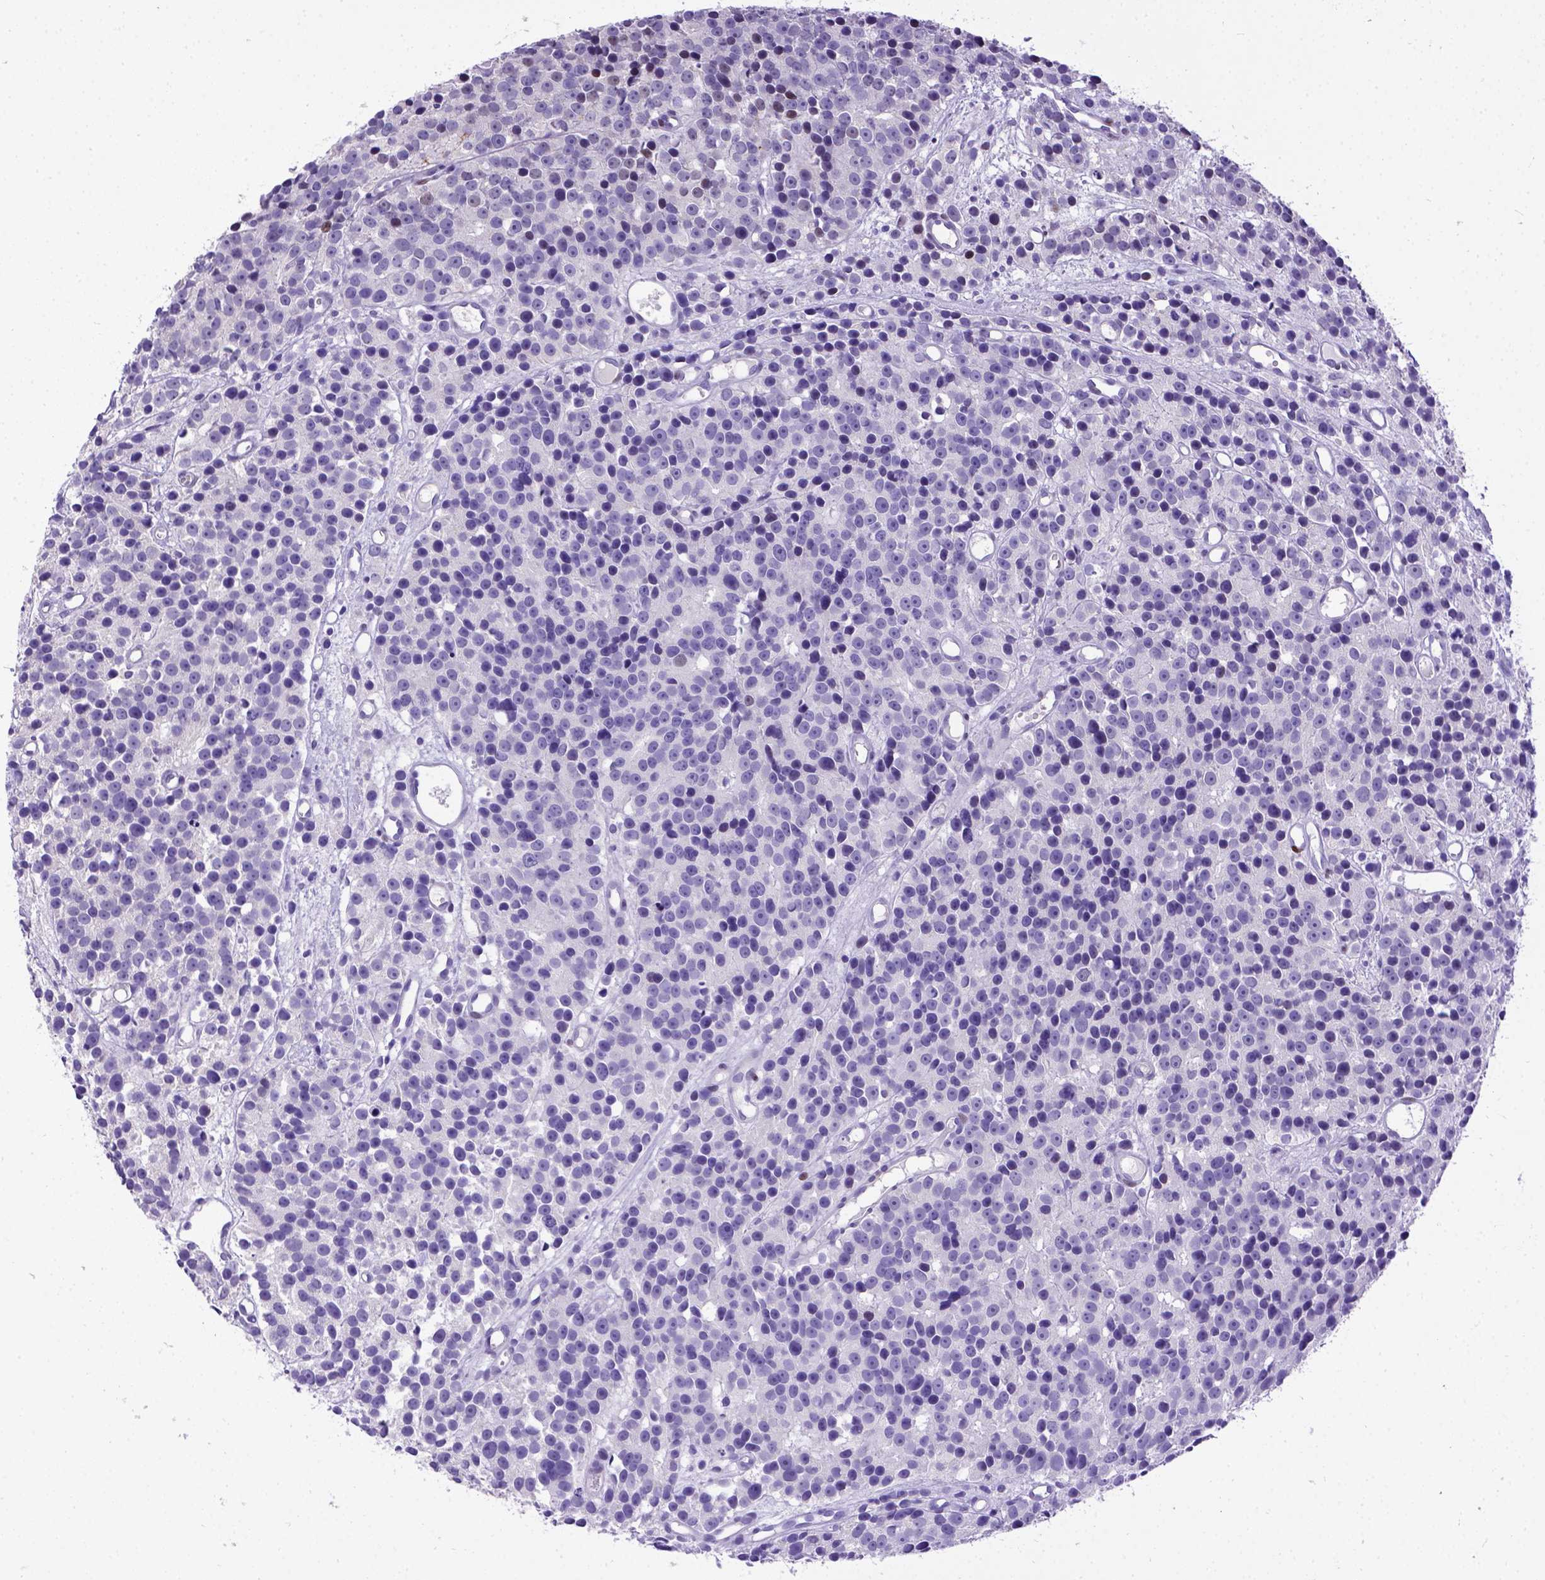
{"staining": {"intensity": "negative", "quantity": "none", "location": "none"}, "tissue": "prostate cancer", "cell_type": "Tumor cells", "image_type": "cancer", "snomed": [{"axis": "morphology", "description": "Adenocarcinoma, High grade"}, {"axis": "topography", "description": "Prostate"}], "caption": "Immunohistochemistry (IHC) histopathology image of prostate cancer stained for a protein (brown), which reveals no positivity in tumor cells.", "gene": "ESR1", "patient": {"sex": "male", "age": 77}}